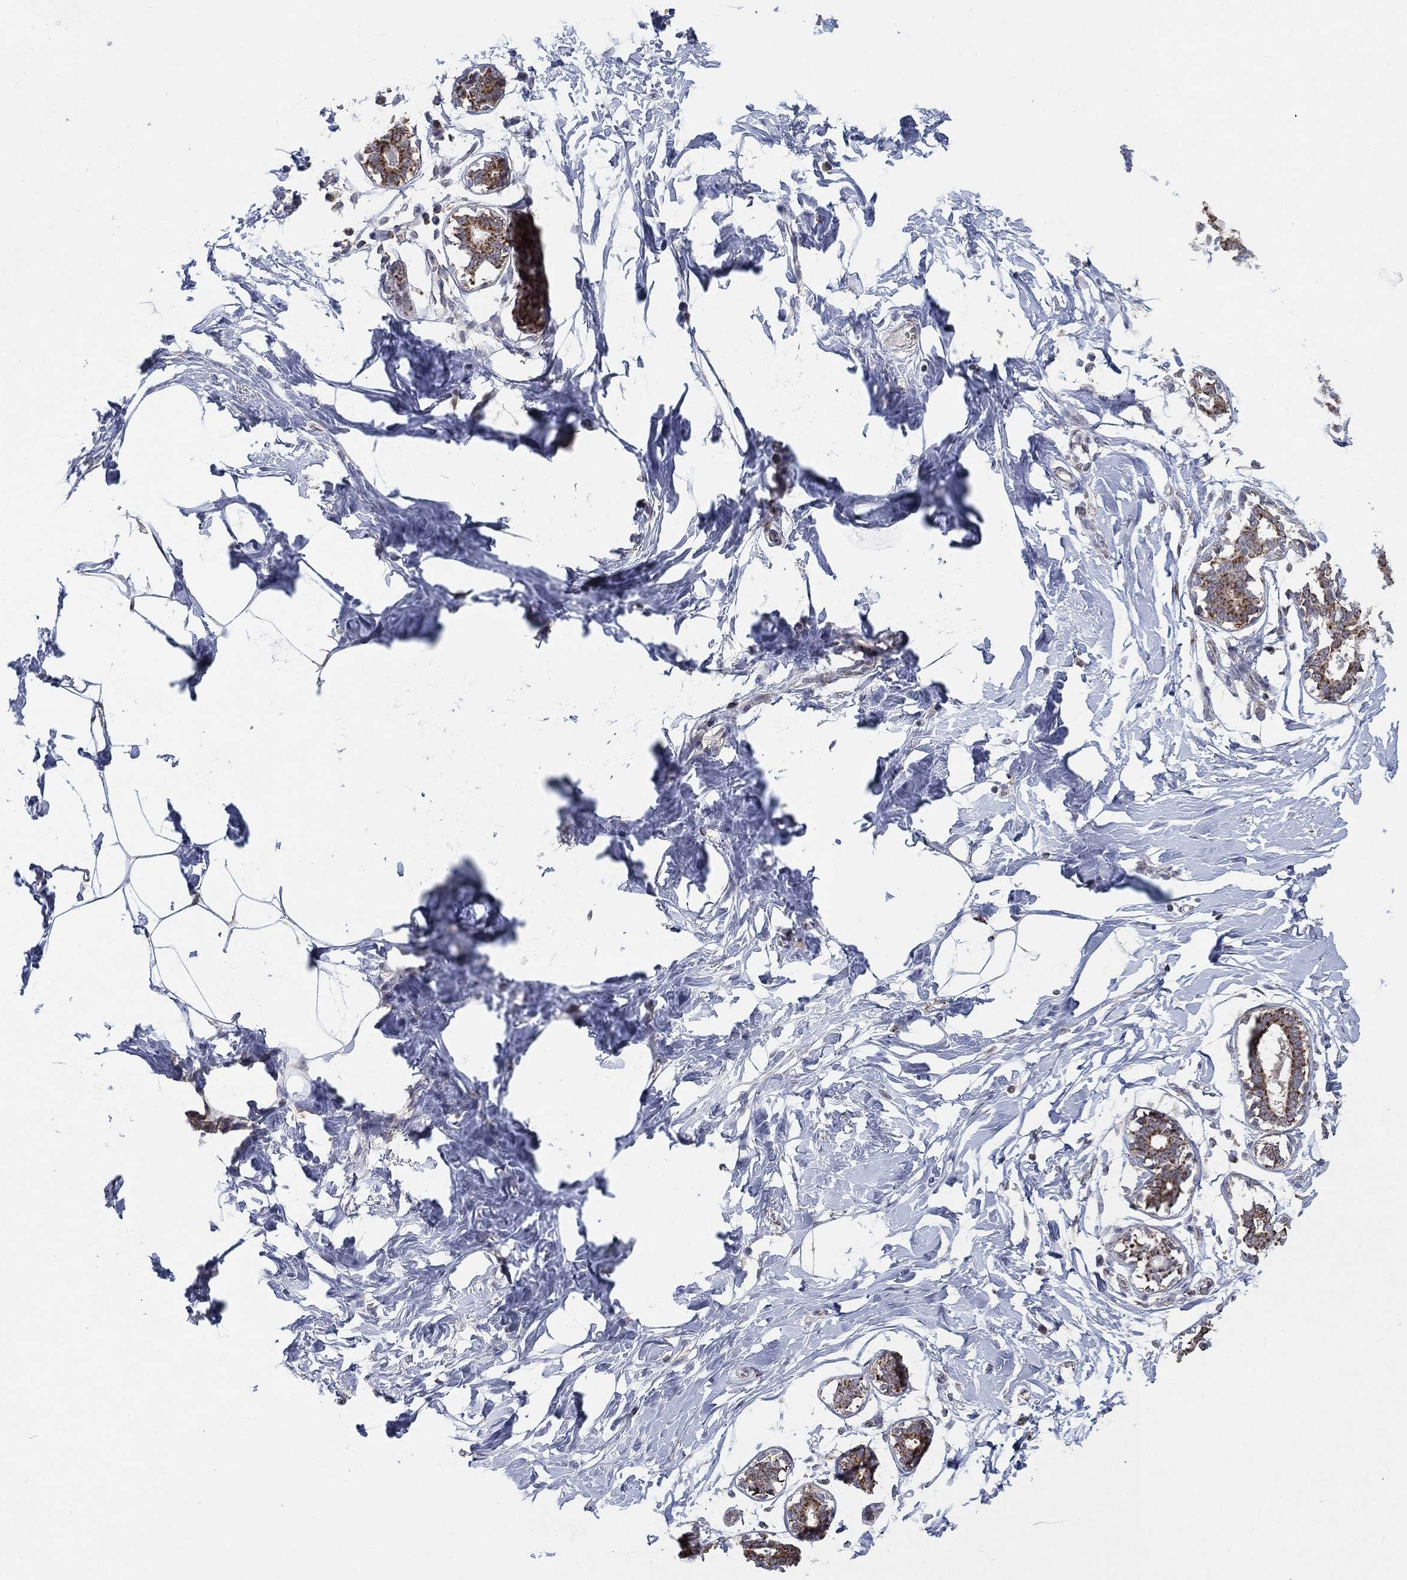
{"staining": {"intensity": "strong", "quantity": ">75%", "location": "cytoplasmic/membranous"}, "tissue": "breast", "cell_type": "Glandular cells", "image_type": "normal", "snomed": [{"axis": "morphology", "description": "Normal tissue, NOS"}, {"axis": "morphology", "description": "Lobular carcinoma, in situ"}, {"axis": "topography", "description": "Breast"}], "caption": "Breast stained with DAB immunohistochemistry (IHC) demonstrates high levels of strong cytoplasmic/membranous expression in about >75% of glandular cells. (Stains: DAB in brown, nuclei in blue, Microscopy: brightfield microscopy at high magnification).", "gene": "PSMG4", "patient": {"sex": "female", "age": 35}}